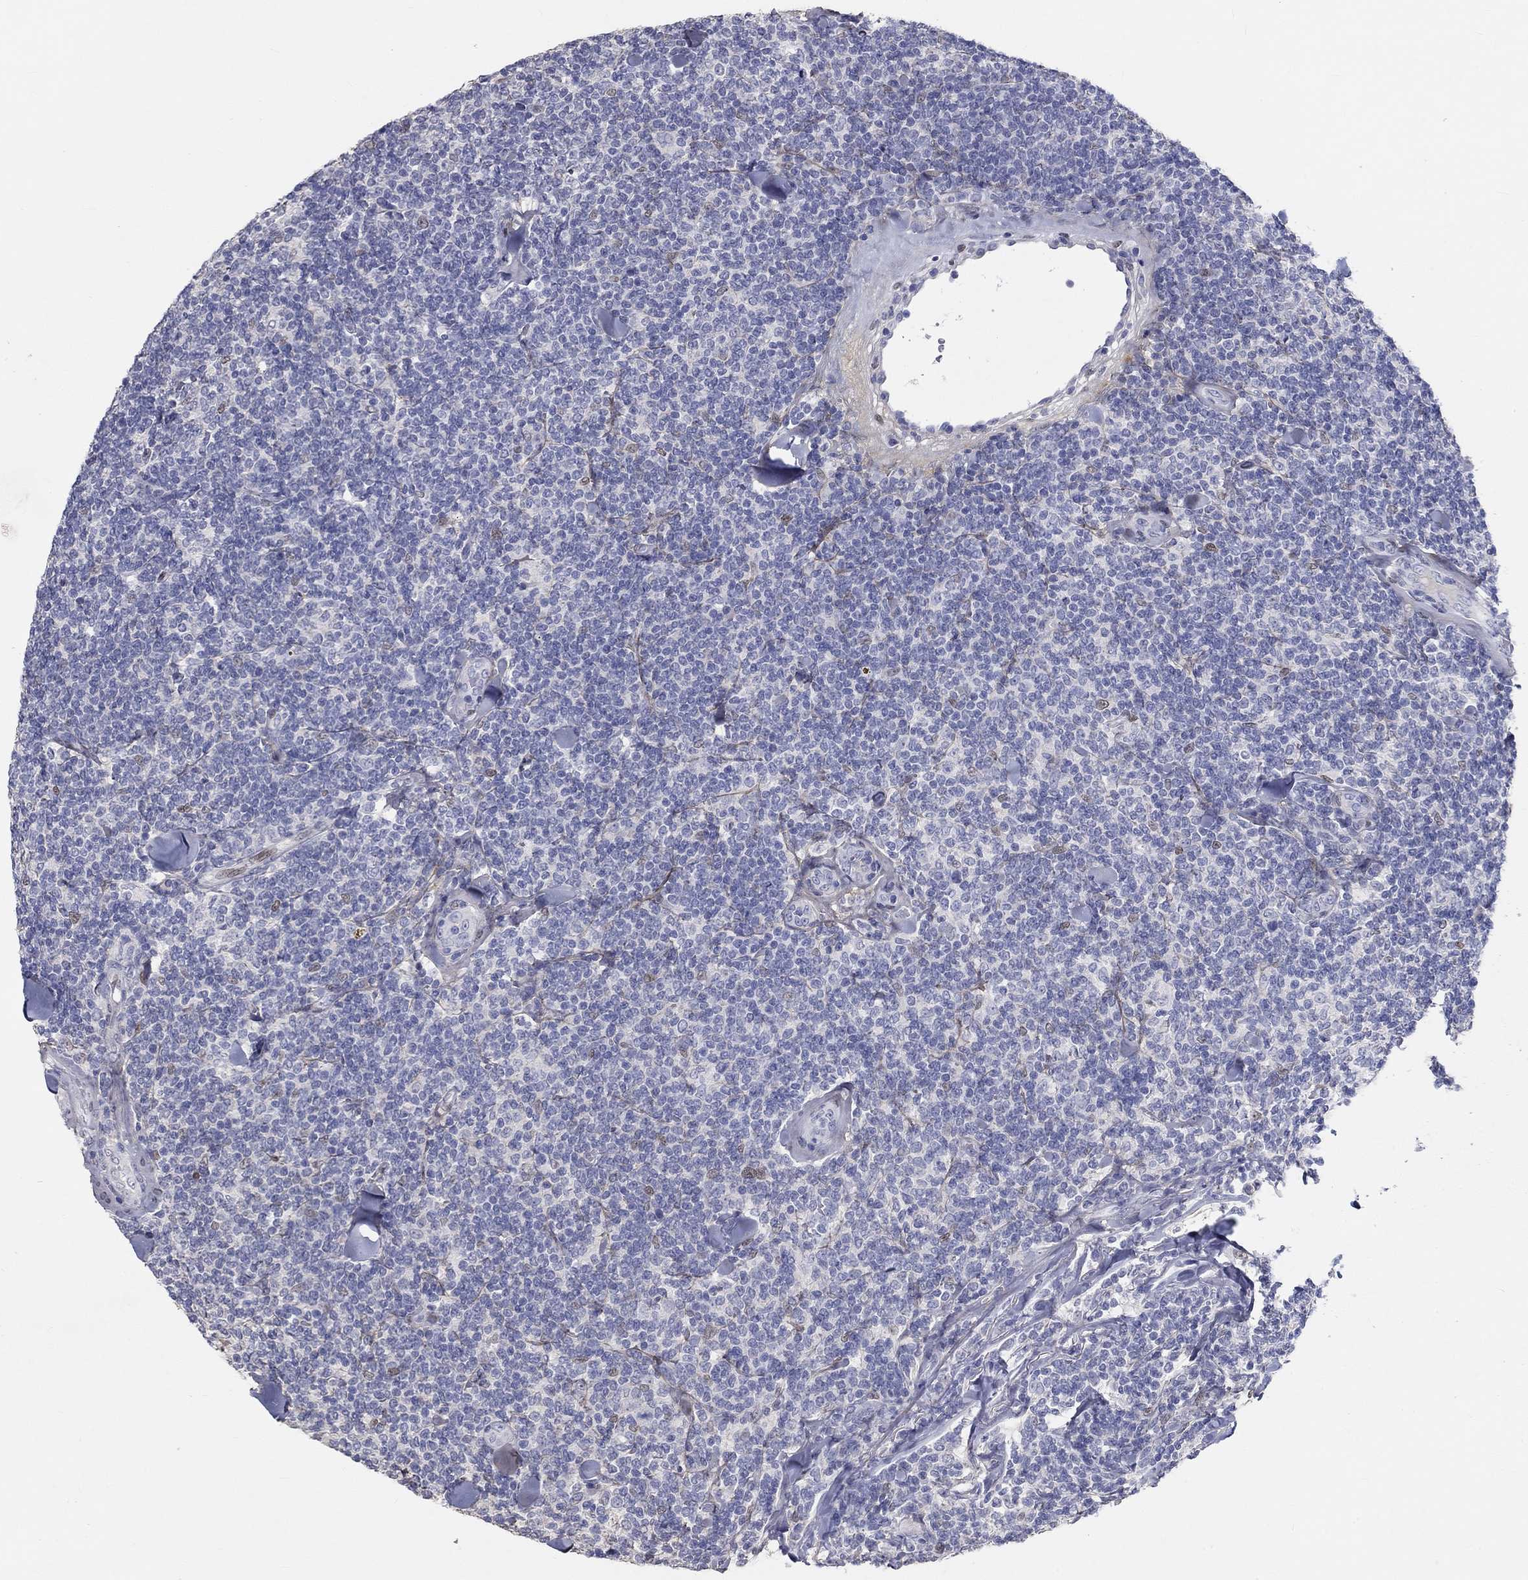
{"staining": {"intensity": "negative", "quantity": "none", "location": "none"}, "tissue": "lymphoma", "cell_type": "Tumor cells", "image_type": "cancer", "snomed": [{"axis": "morphology", "description": "Malignant lymphoma, non-Hodgkin's type, Low grade"}, {"axis": "topography", "description": "Lymph node"}], "caption": "A histopathology image of lymphoma stained for a protein demonstrates no brown staining in tumor cells.", "gene": "FGF2", "patient": {"sex": "female", "age": 56}}